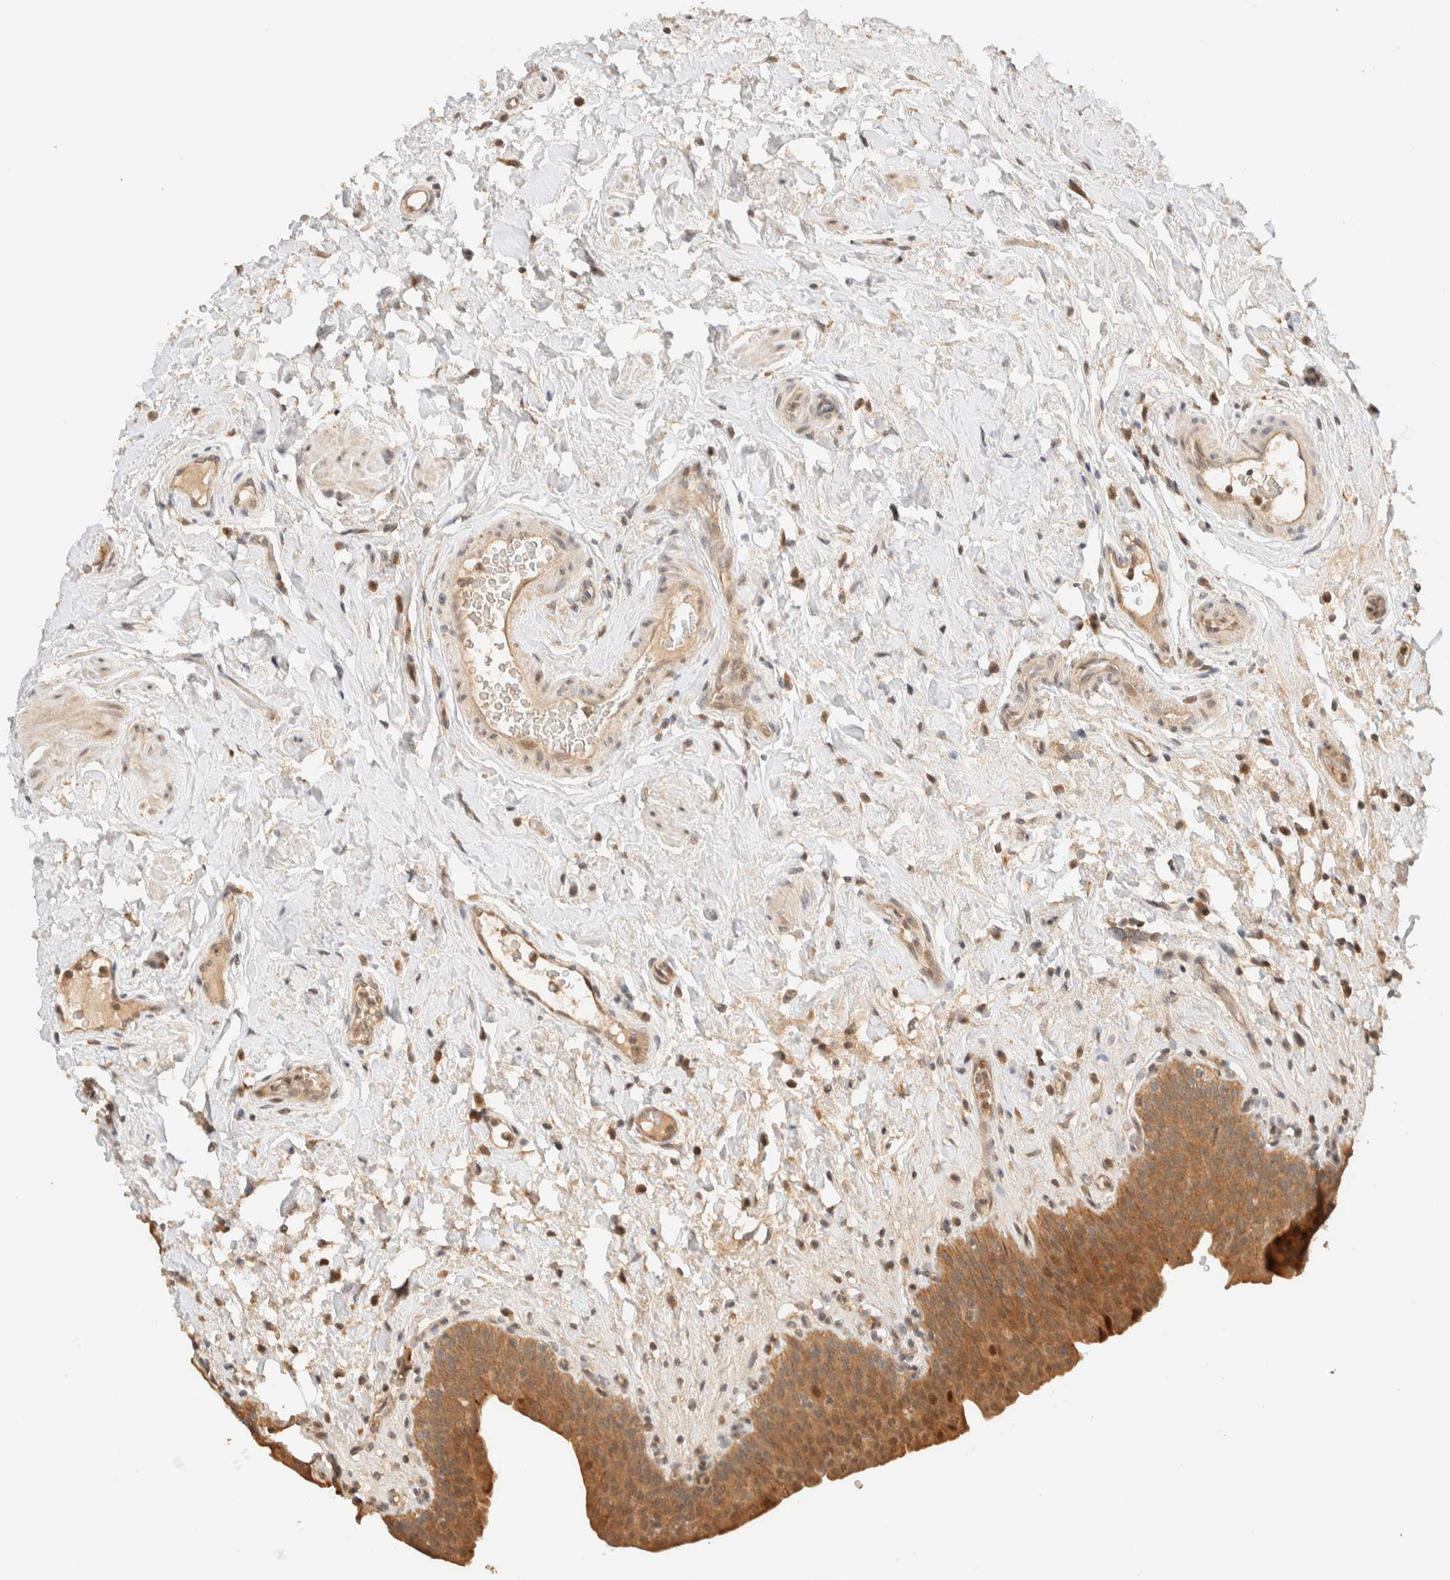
{"staining": {"intensity": "moderate", "quantity": ">75%", "location": "cytoplasmic/membranous"}, "tissue": "urinary bladder", "cell_type": "Urothelial cells", "image_type": "normal", "snomed": [{"axis": "morphology", "description": "Normal tissue, NOS"}, {"axis": "topography", "description": "Urinary bladder"}], "caption": "Benign urinary bladder reveals moderate cytoplasmic/membranous staining in approximately >75% of urothelial cells, visualized by immunohistochemistry.", "gene": "ZBTB34", "patient": {"sex": "male", "age": 83}}